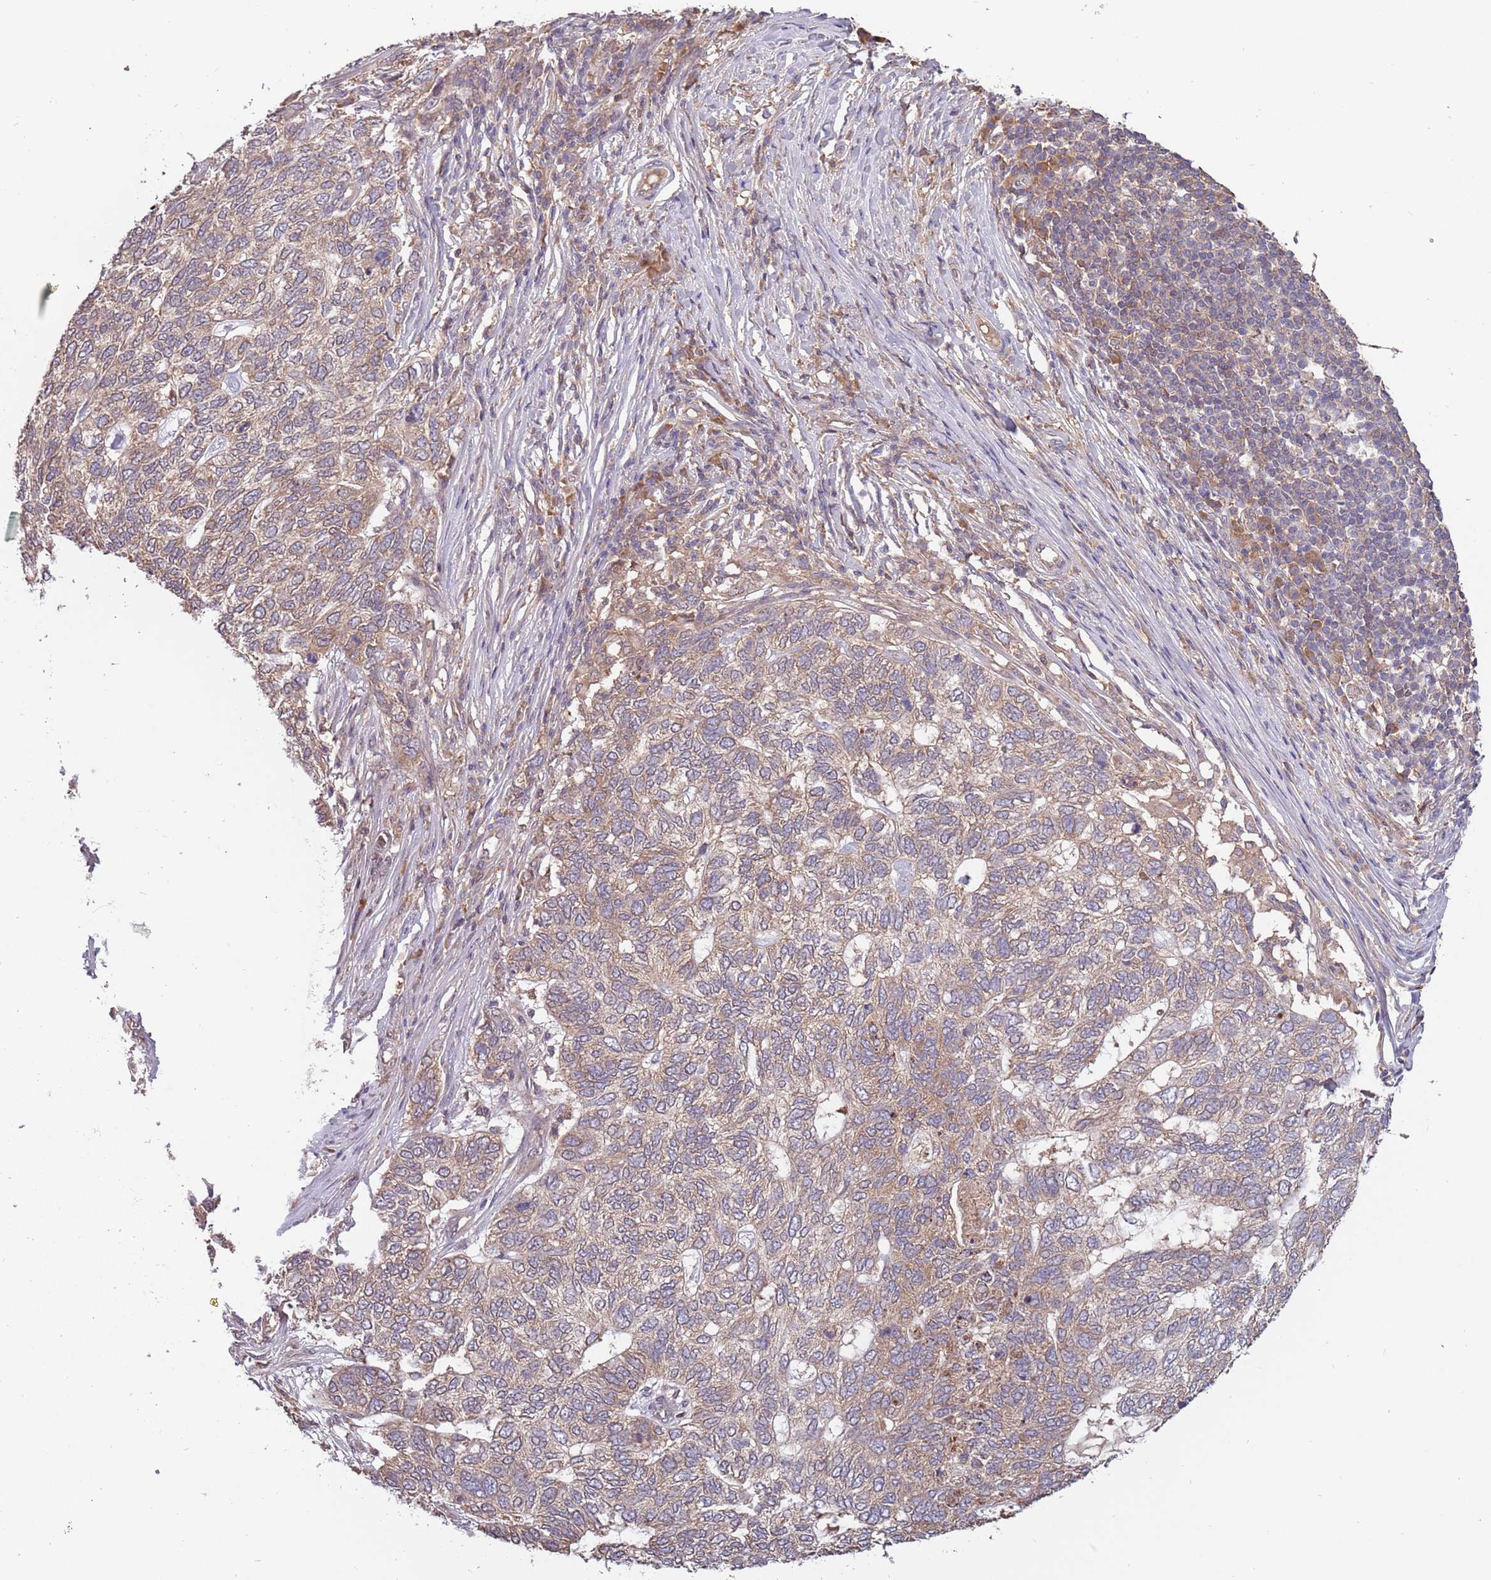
{"staining": {"intensity": "weak", "quantity": ">75%", "location": "cytoplasmic/membranous"}, "tissue": "skin cancer", "cell_type": "Tumor cells", "image_type": "cancer", "snomed": [{"axis": "morphology", "description": "Basal cell carcinoma"}, {"axis": "topography", "description": "Skin"}], "caption": "Weak cytoplasmic/membranous staining is appreciated in approximately >75% of tumor cells in skin cancer.", "gene": "USP32", "patient": {"sex": "female", "age": 65}}